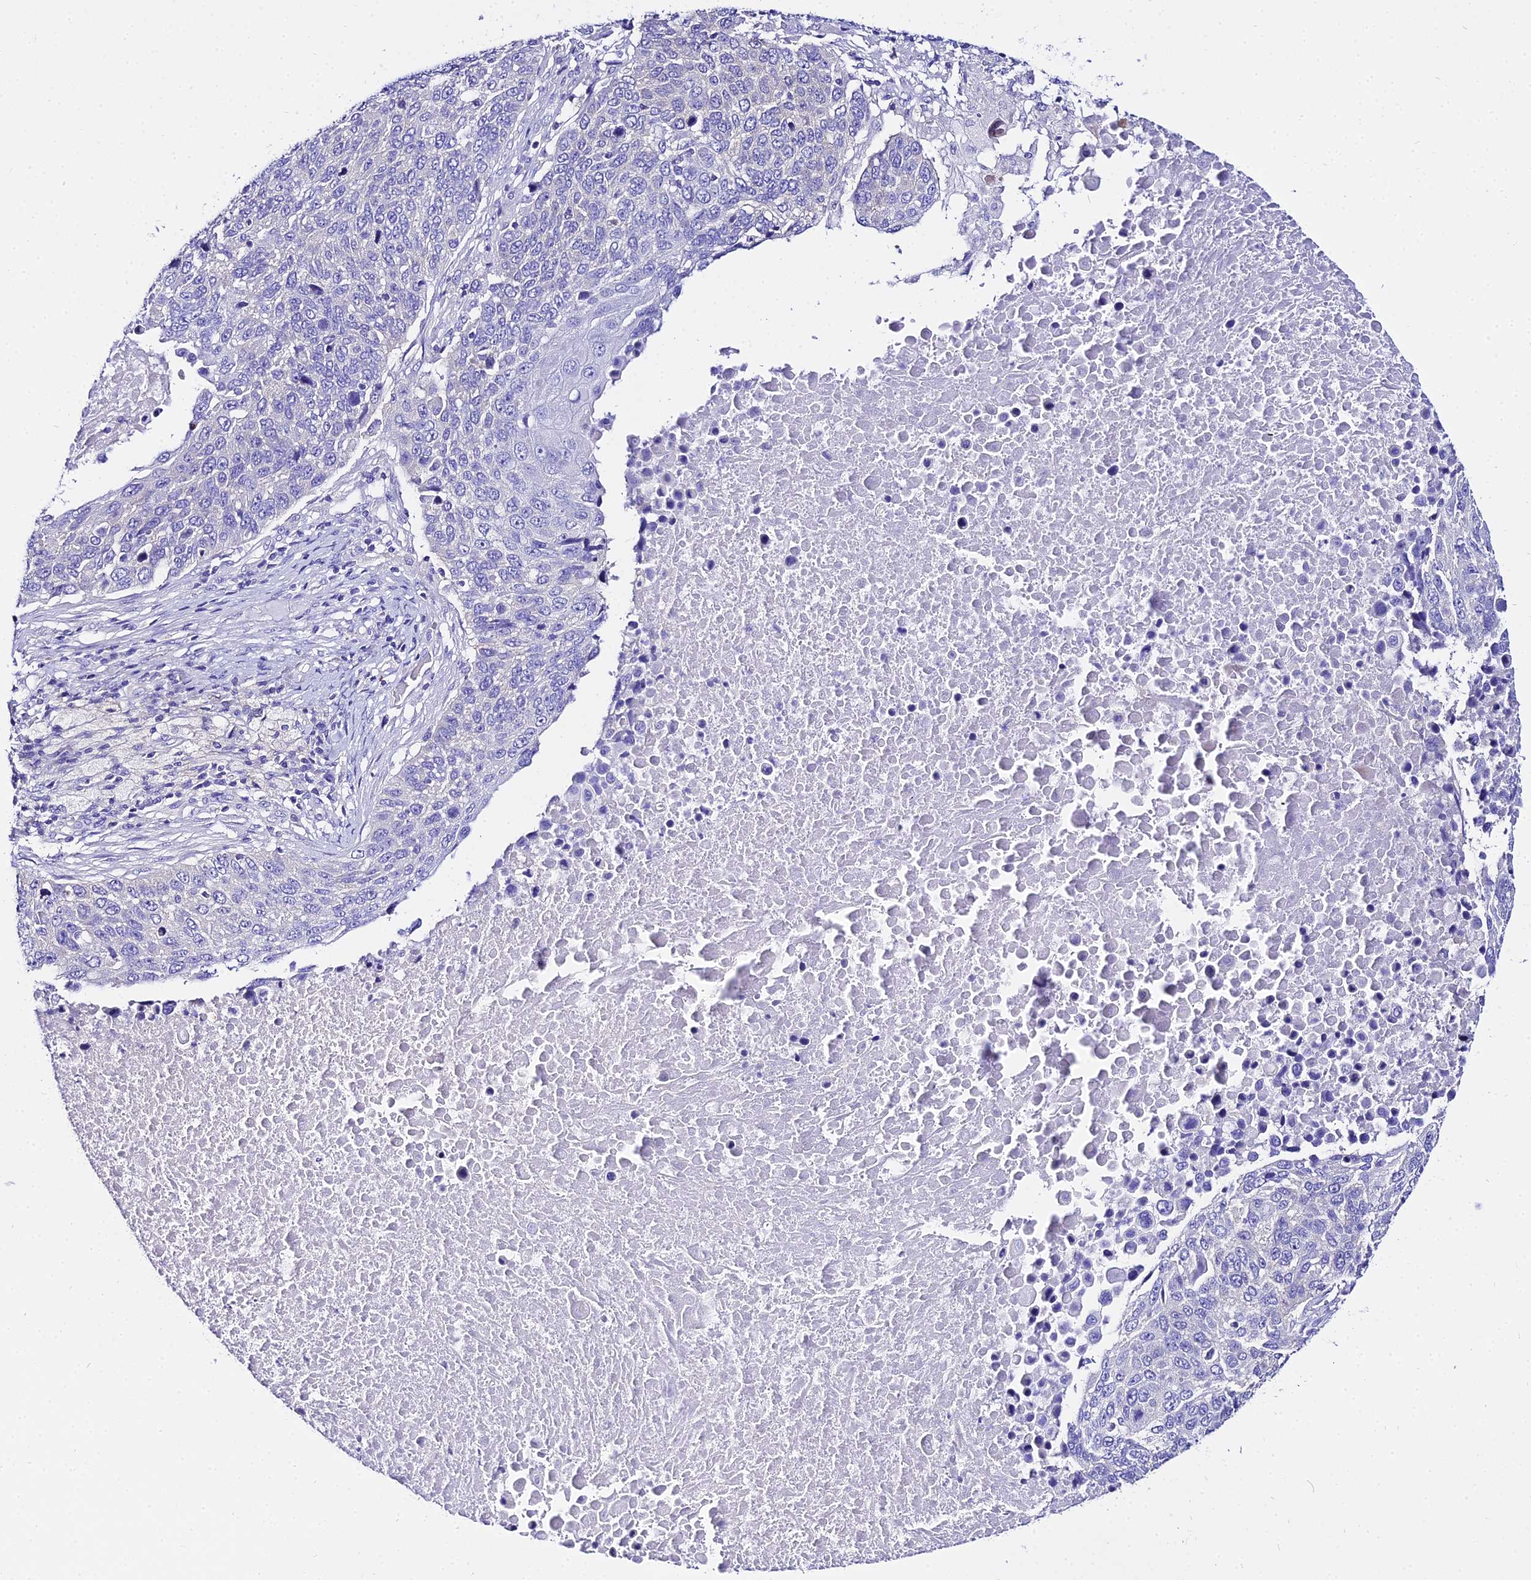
{"staining": {"intensity": "negative", "quantity": "none", "location": "none"}, "tissue": "lung cancer", "cell_type": "Tumor cells", "image_type": "cancer", "snomed": [{"axis": "morphology", "description": "Normal tissue, NOS"}, {"axis": "morphology", "description": "Squamous cell carcinoma, NOS"}, {"axis": "topography", "description": "Lymph node"}, {"axis": "topography", "description": "Lung"}], "caption": "The micrograph shows no staining of tumor cells in lung squamous cell carcinoma. (DAB immunohistochemistry (IHC) visualized using brightfield microscopy, high magnification).", "gene": "TUBA3D", "patient": {"sex": "male", "age": 66}}